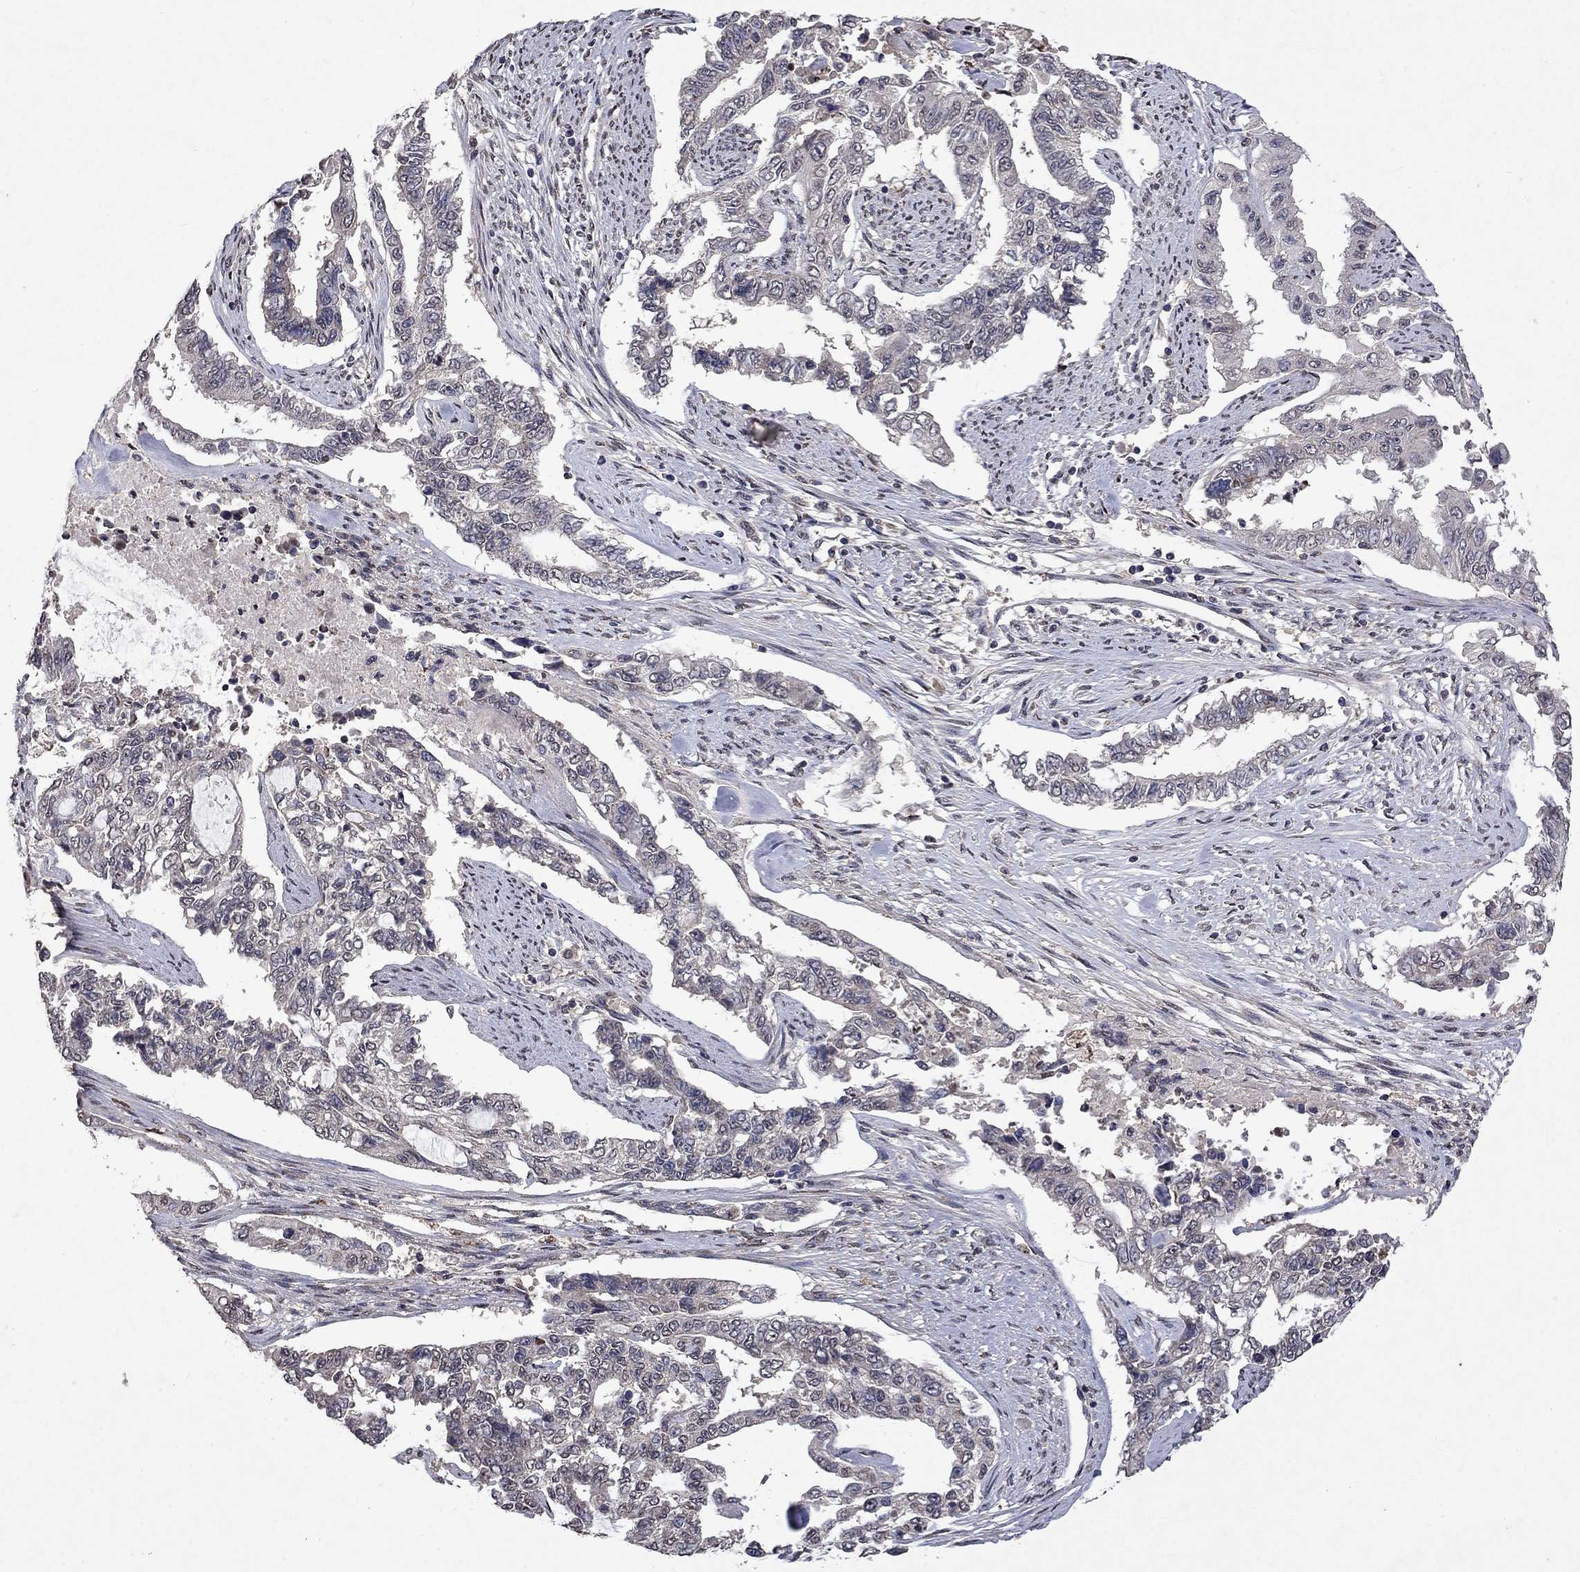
{"staining": {"intensity": "negative", "quantity": "none", "location": "none"}, "tissue": "endometrial cancer", "cell_type": "Tumor cells", "image_type": "cancer", "snomed": [{"axis": "morphology", "description": "Adenocarcinoma, NOS"}, {"axis": "topography", "description": "Uterus"}], "caption": "This micrograph is of endometrial adenocarcinoma stained with immunohistochemistry (IHC) to label a protein in brown with the nuclei are counter-stained blue. There is no positivity in tumor cells.", "gene": "TTC38", "patient": {"sex": "female", "age": 59}}